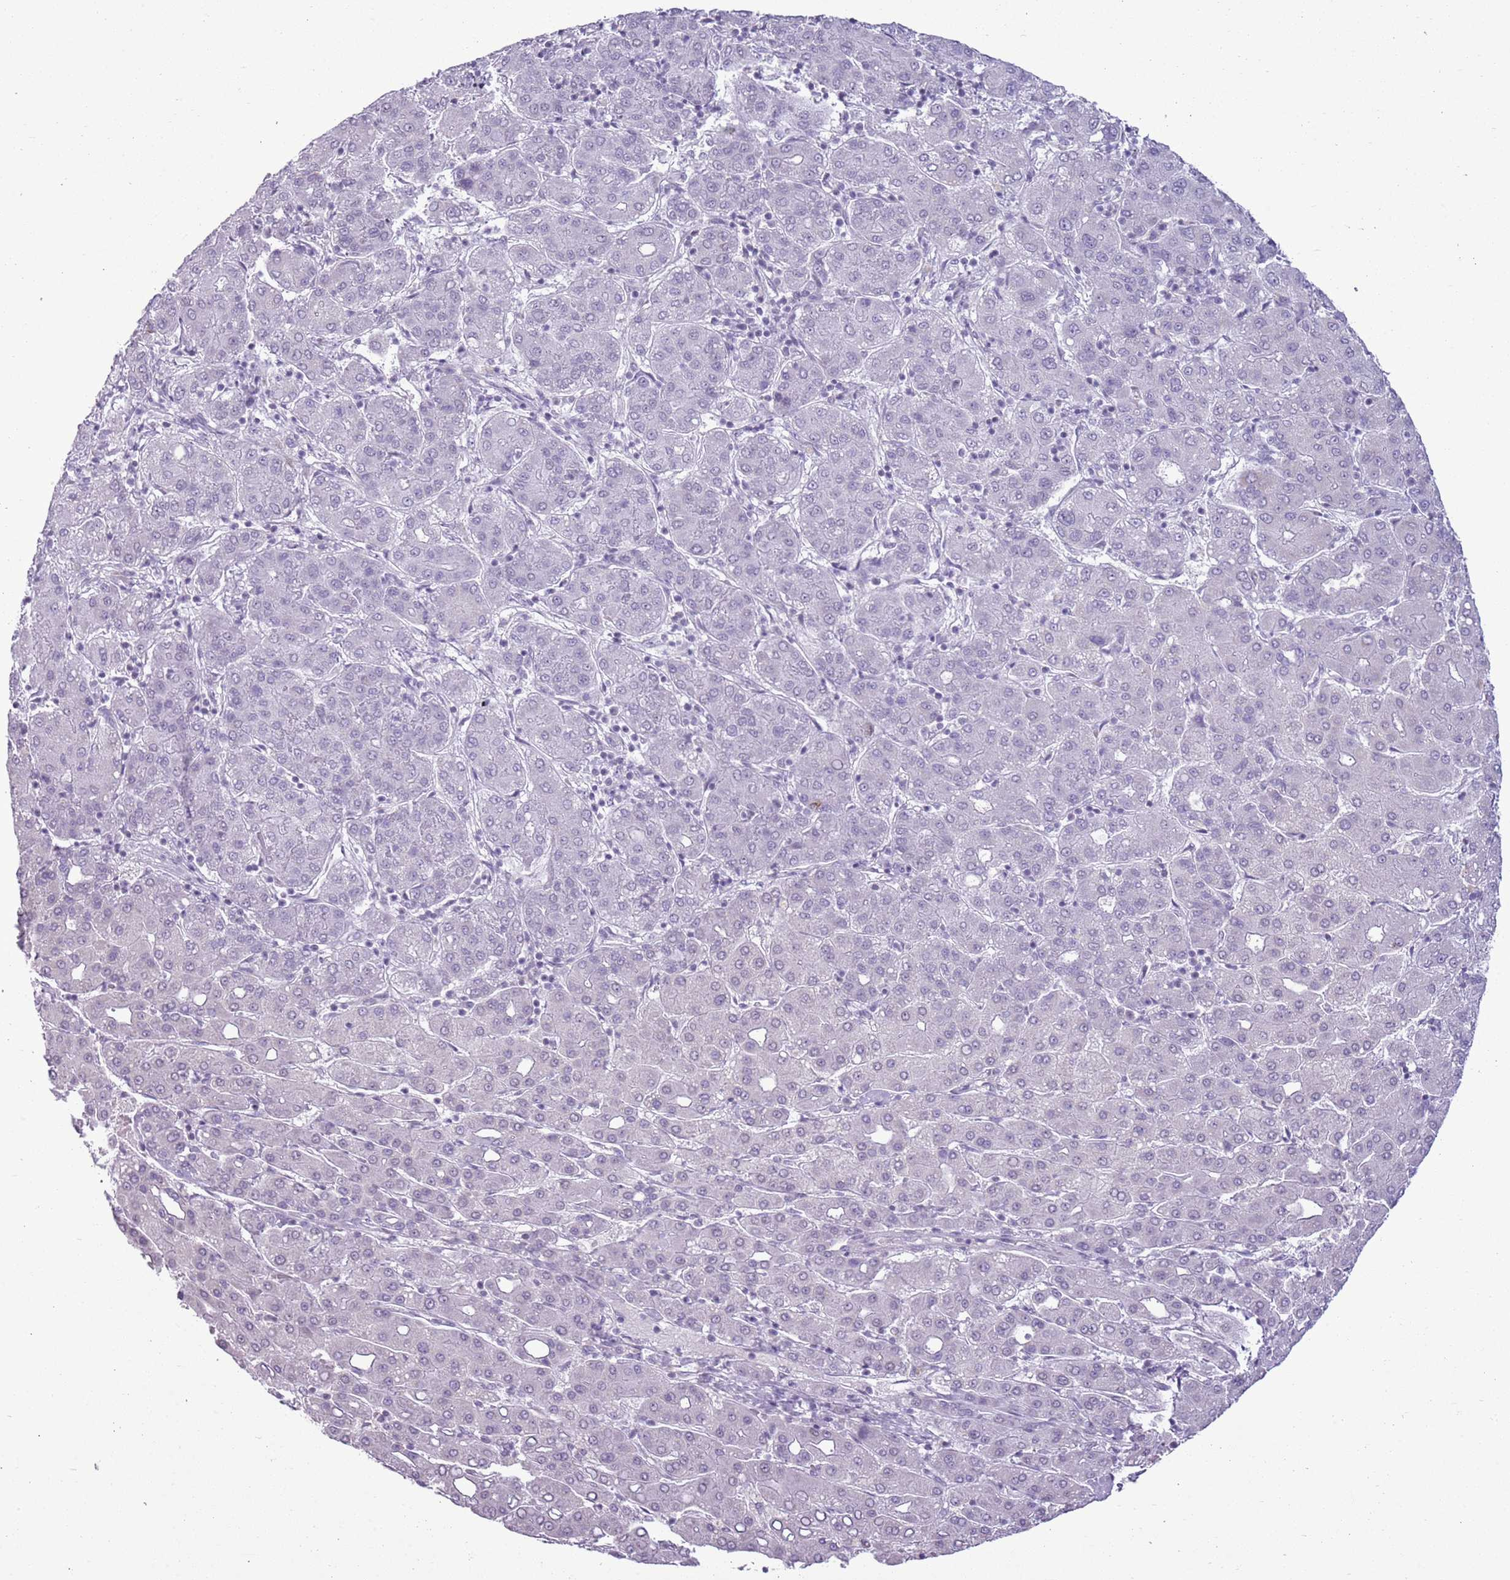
{"staining": {"intensity": "negative", "quantity": "none", "location": "none"}, "tissue": "liver cancer", "cell_type": "Tumor cells", "image_type": "cancer", "snomed": [{"axis": "morphology", "description": "Carcinoma, Hepatocellular, NOS"}, {"axis": "topography", "description": "Liver"}], "caption": "This histopathology image is of liver cancer (hepatocellular carcinoma) stained with immunohistochemistry (IHC) to label a protein in brown with the nuclei are counter-stained blue. There is no staining in tumor cells. (Stains: DAB (3,3'-diaminobenzidine) immunohistochemistry (IHC) with hematoxylin counter stain, Microscopy: brightfield microscopy at high magnification).", "gene": "RPL3L", "patient": {"sex": "male", "age": 65}}